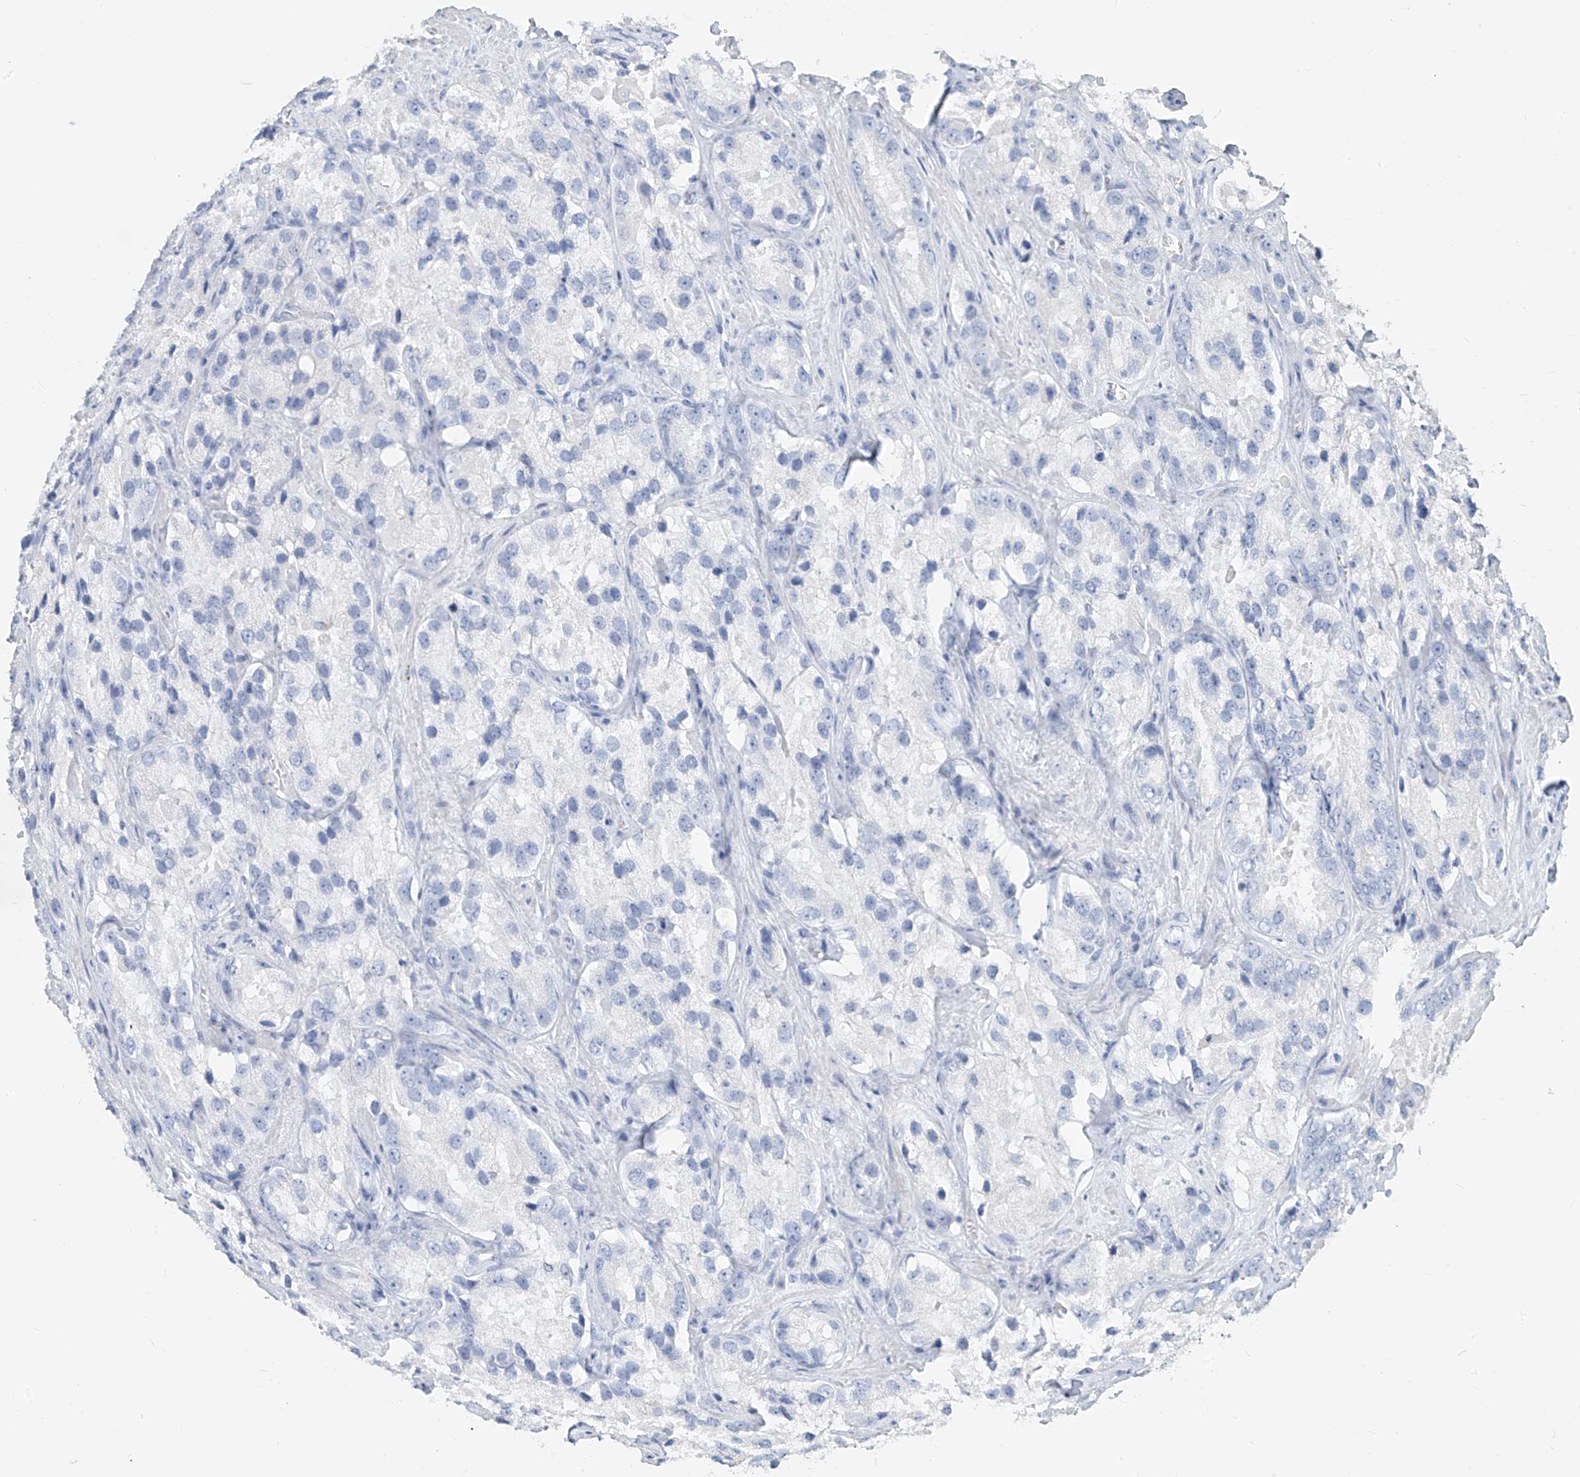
{"staining": {"intensity": "negative", "quantity": "none", "location": "none"}, "tissue": "prostate cancer", "cell_type": "Tumor cells", "image_type": "cancer", "snomed": [{"axis": "morphology", "description": "Adenocarcinoma, High grade"}, {"axis": "topography", "description": "Prostate"}], "caption": "Immunohistochemistry photomicrograph of neoplastic tissue: human prostate high-grade adenocarcinoma stained with DAB shows no significant protein positivity in tumor cells. (Stains: DAB IHC with hematoxylin counter stain, Microscopy: brightfield microscopy at high magnification).", "gene": "PAFAH1B3", "patient": {"sex": "male", "age": 66}}